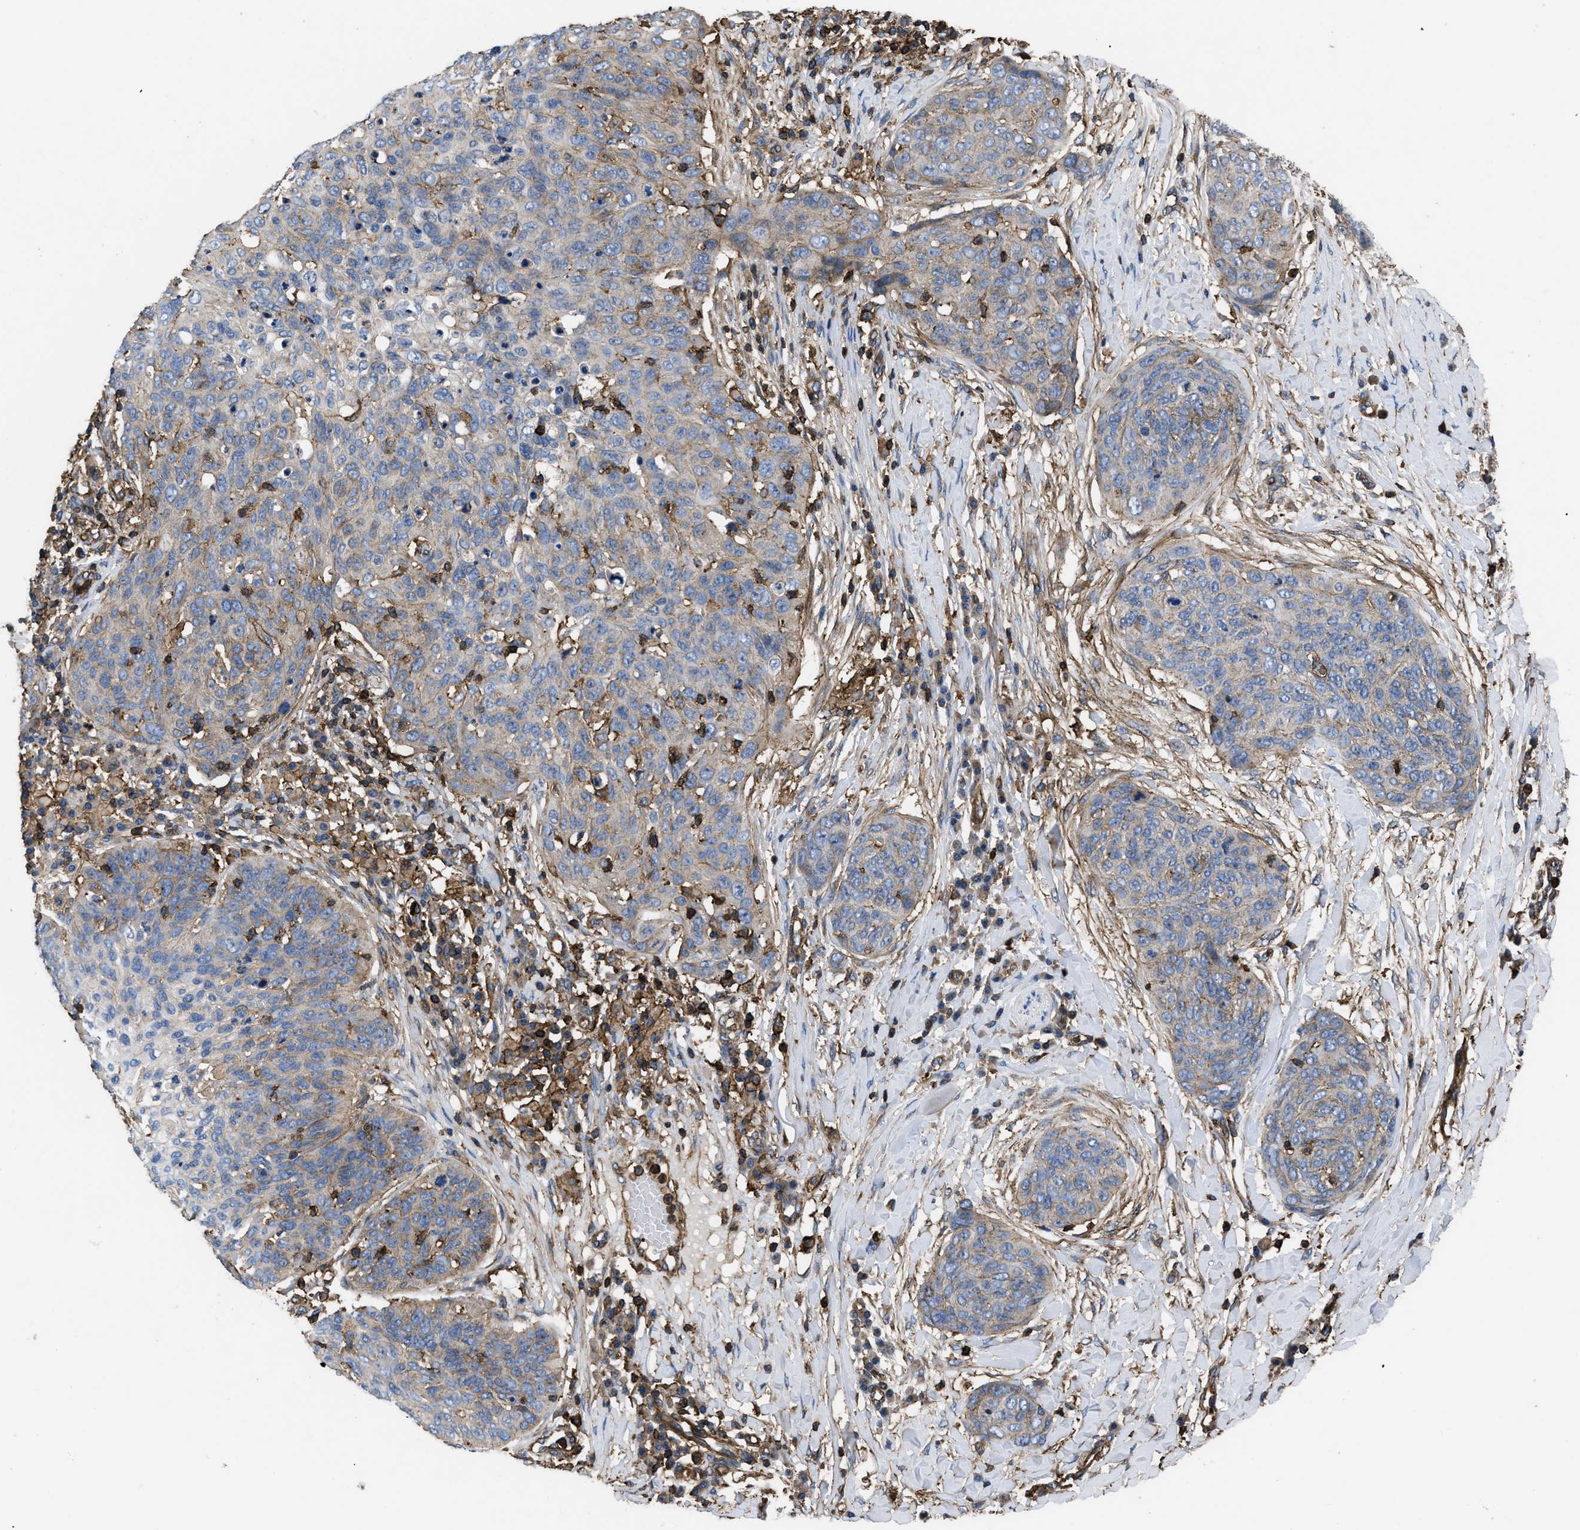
{"staining": {"intensity": "weak", "quantity": ">75%", "location": "cytoplasmic/membranous"}, "tissue": "skin cancer", "cell_type": "Tumor cells", "image_type": "cancer", "snomed": [{"axis": "morphology", "description": "Squamous cell carcinoma in situ, NOS"}, {"axis": "morphology", "description": "Squamous cell carcinoma, NOS"}, {"axis": "topography", "description": "Skin"}], "caption": "Protein analysis of skin squamous cell carcinoma tissue reveals weak cytoplasmic/membranous staining in about >75% of tumor cells.", "gene": "SCUBE2", "patient": {"sex": "male", "age": 93}}